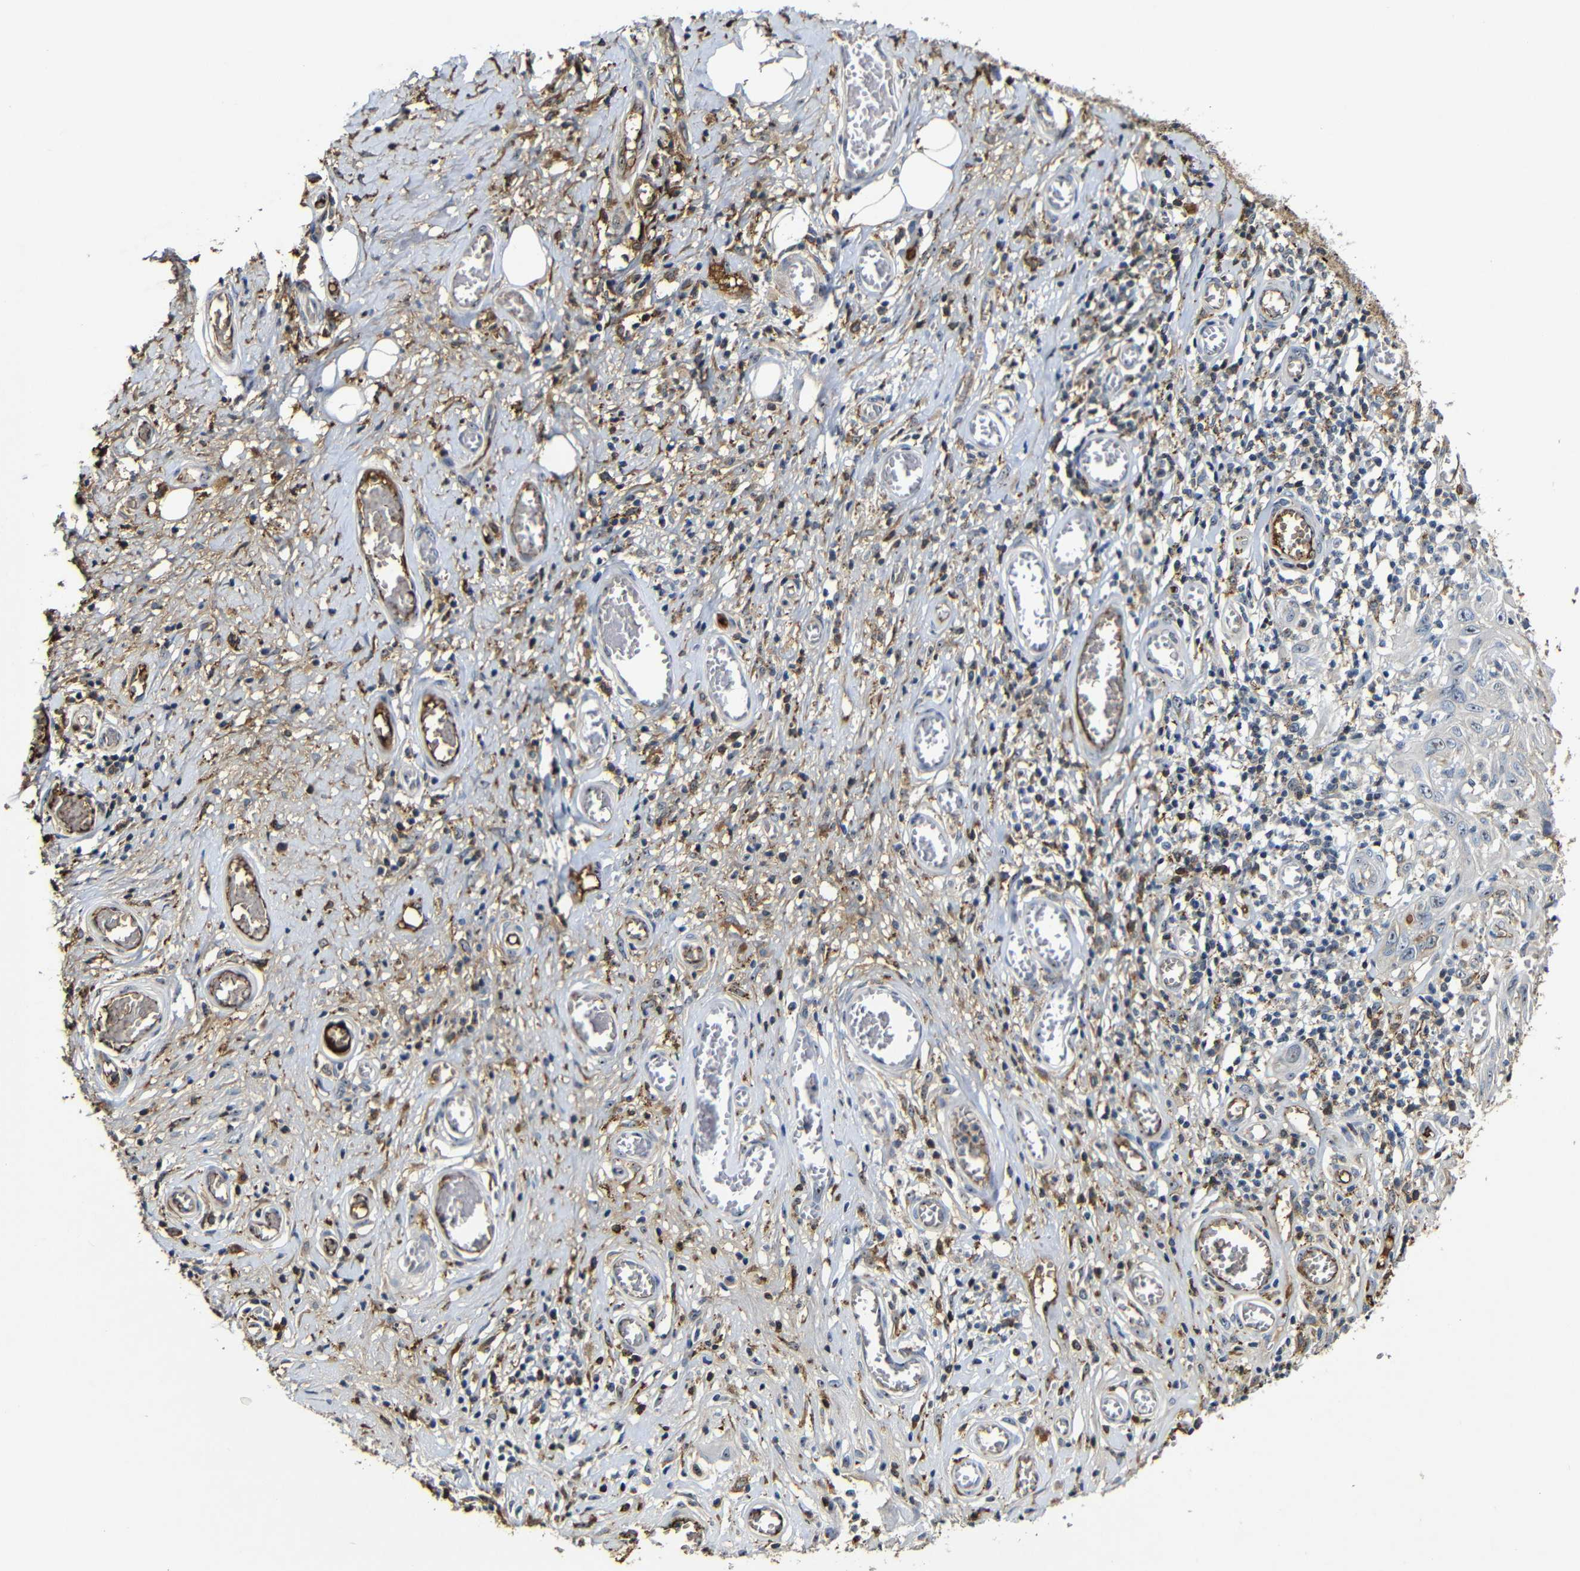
{"staining": {"intensity": "negative", "quantity": "none", "location": "none"}, "tissue": "skin cancer", "cell_type": "Tumor cells", "image_type": "cancer", "snomed": [{"axis": "morphology", "description": "Squamous cell carcinoma, NOS"}, {"axis": "topography", "description": "Skin"}], "caption": "Skin squamous cell carcinoma was stained to show a protein in brown. There is no significant positivity in tumor cells.", "gene": "MYC", "patient": {"sex": "female", "age": 73}}